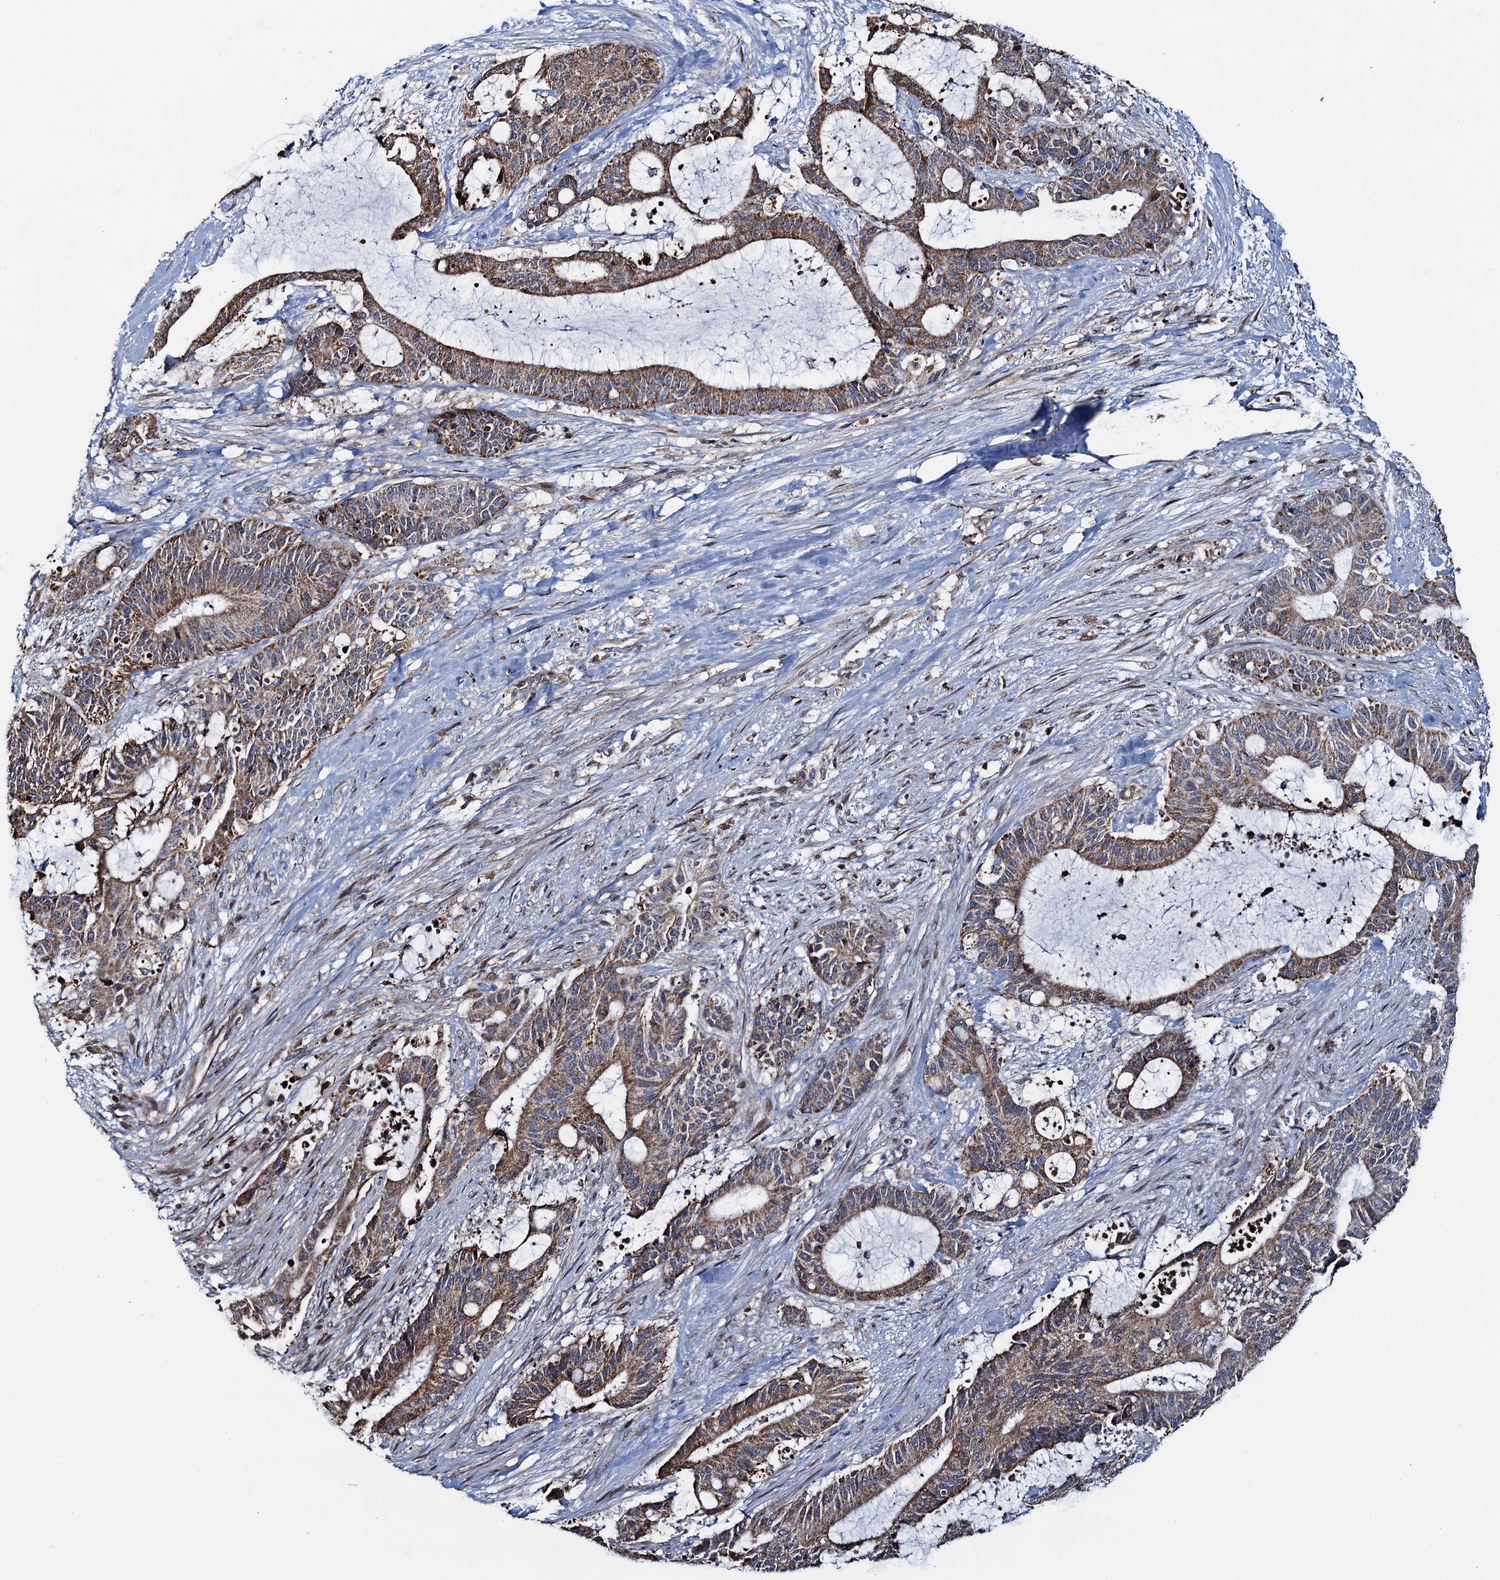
{"staining": {"intensity": "moderate", "quantity": ">75%", "location": "cytoplasmic/membranous"}, "tissue": "liver cancer", "cell_type": "Tumor cells", "image_type": "cancer", "snomed": [{"axis": "morphology", "description": "Normal tissue, NOS"}, {"axis": "morphology", "description": "Cholangiocarcinoma"}, {"axis": "topography", "description": "Liver"}, {"axis": "topography", "description": "Peripheral nerve tissue"}], "caption": "Protein expression analysis of human liver cholangiocarcinoma reveals moderate cytoplasmic/membranous staining in about >75% of tumor cells.", "gene": "CCDC102A", "patient": {"sex": "female", "age": 73}}